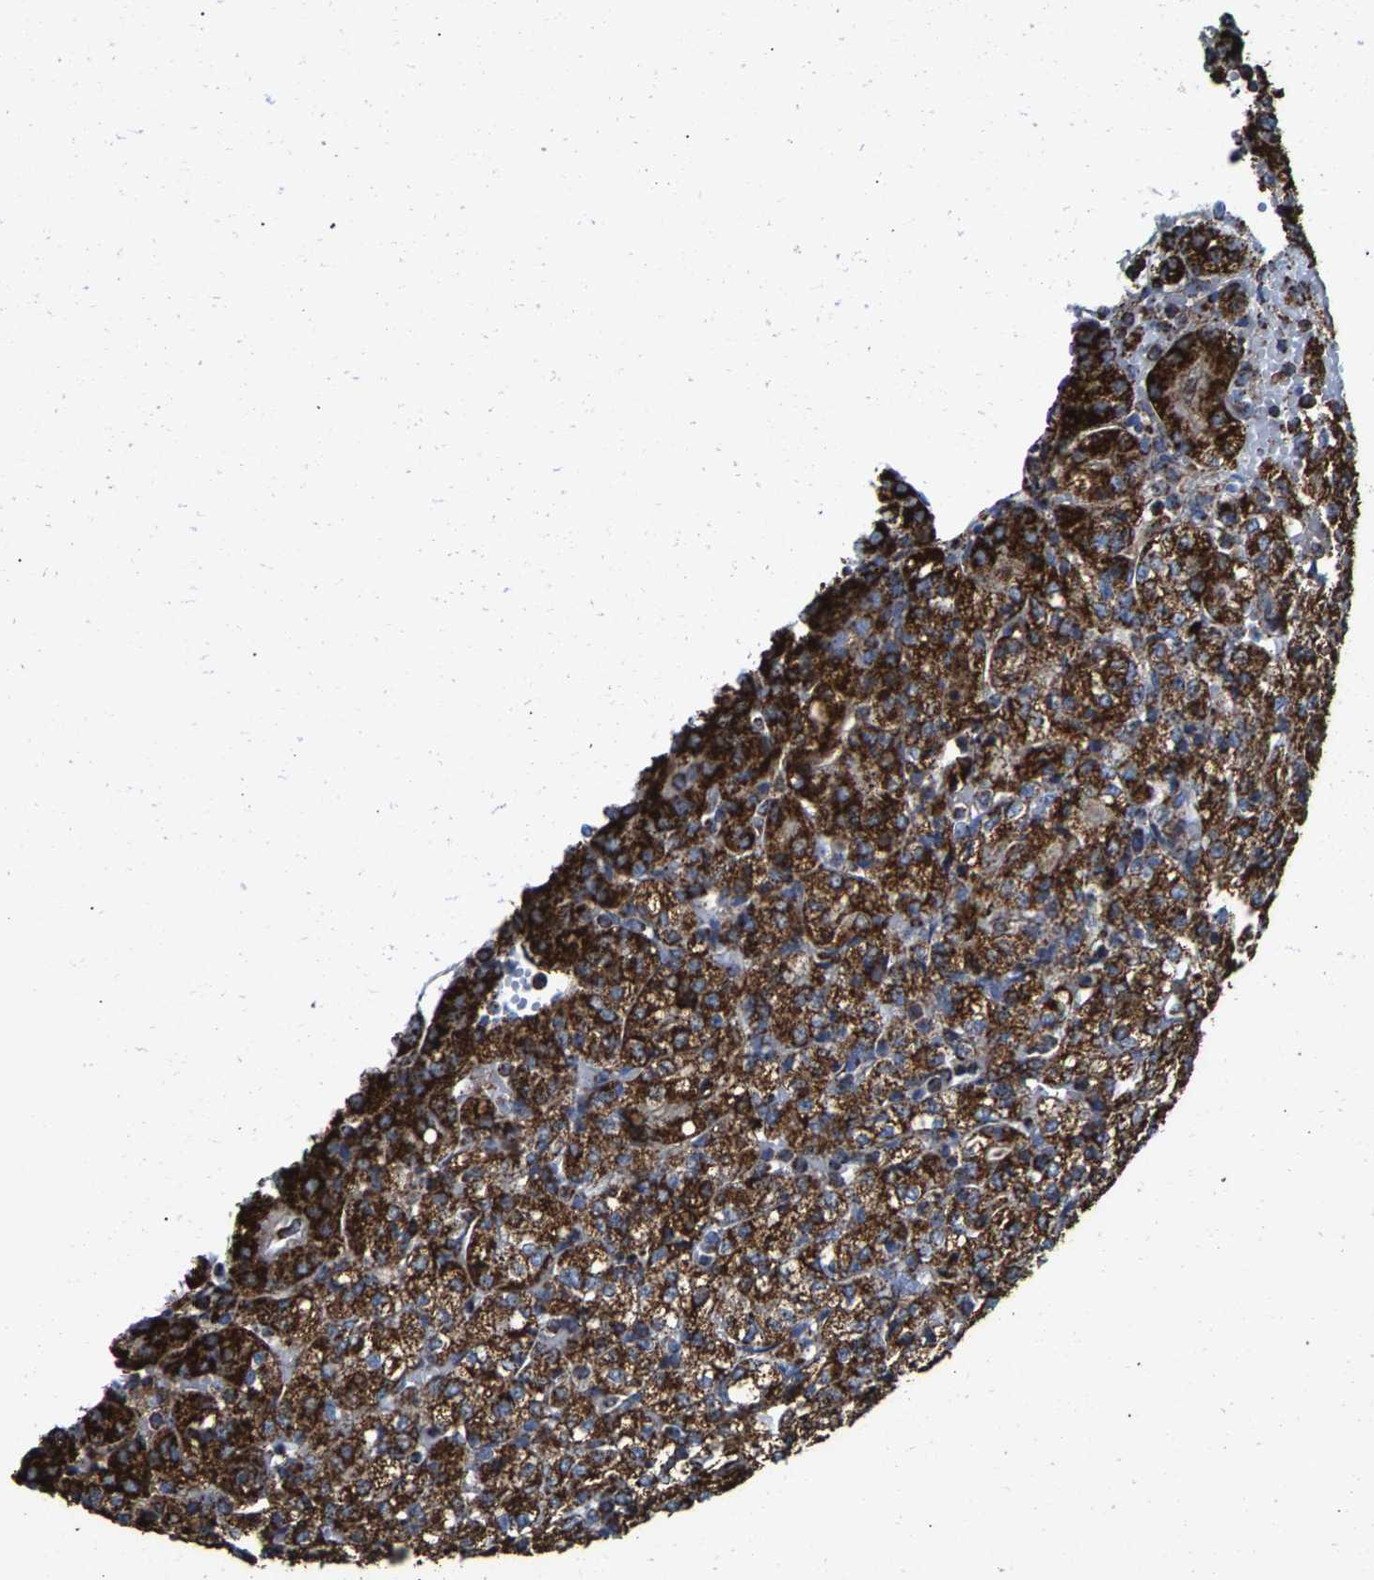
{"staining": {"intensity": "strong", "quantity": ">75%", "location": "cytoplasmic/membranous"}, "tissue": "renal cancer", "cell_type": "Tumor cells", "image_type": "cancer", "snomed": [{"axis": "morphology", "description": "Adenocarcinoma, NOS"}, {"axis": "topography", "description": "Kidney"}], "caption": "IHC photomicrograph of human renal adenocarcinoma stained for a protein (brown), which reveals high levels of strong cytoplasmic/membranous staining in about >75% of tumor cells.", "gene": "ECHS1", "patient": {"sex": "male", "age": 77}}